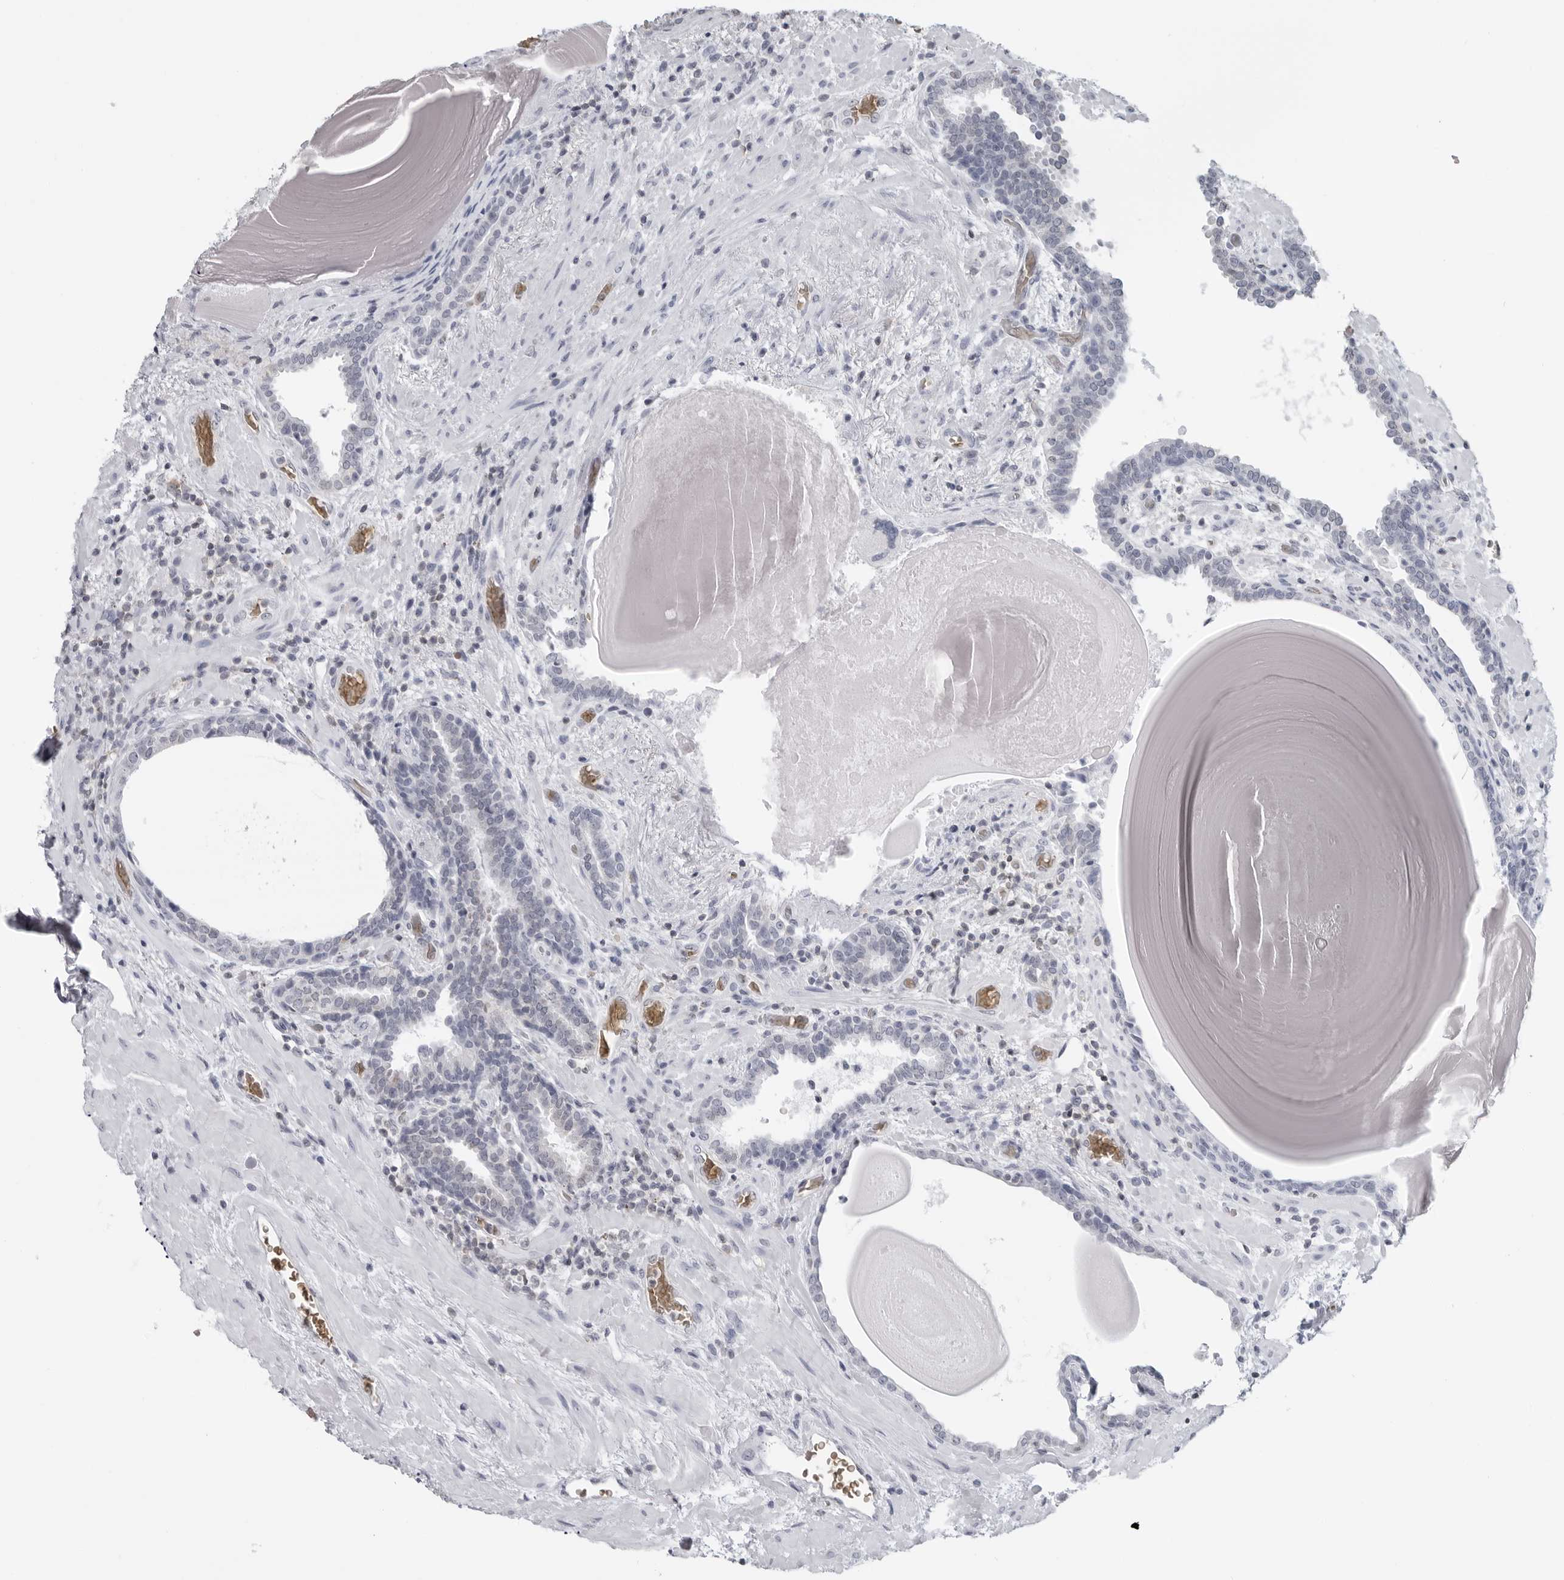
{"staining": {"intensity": "negative", "quantity": "none", "location": "none"}, "tissue": "prostate", "cell_type": "Glandular cells", "image_type": "normal", "snomed": [{"axis": "morphology", "description": "Normal tissue, NOS"}, {"axis": "topography", "description": "Prostate"}], "caption": "Photomicrograph shows no significant protein expression in glandular cells of normal prostate.", "gene": "EPB41", "patient": {"sex": "male", "age": 48}}